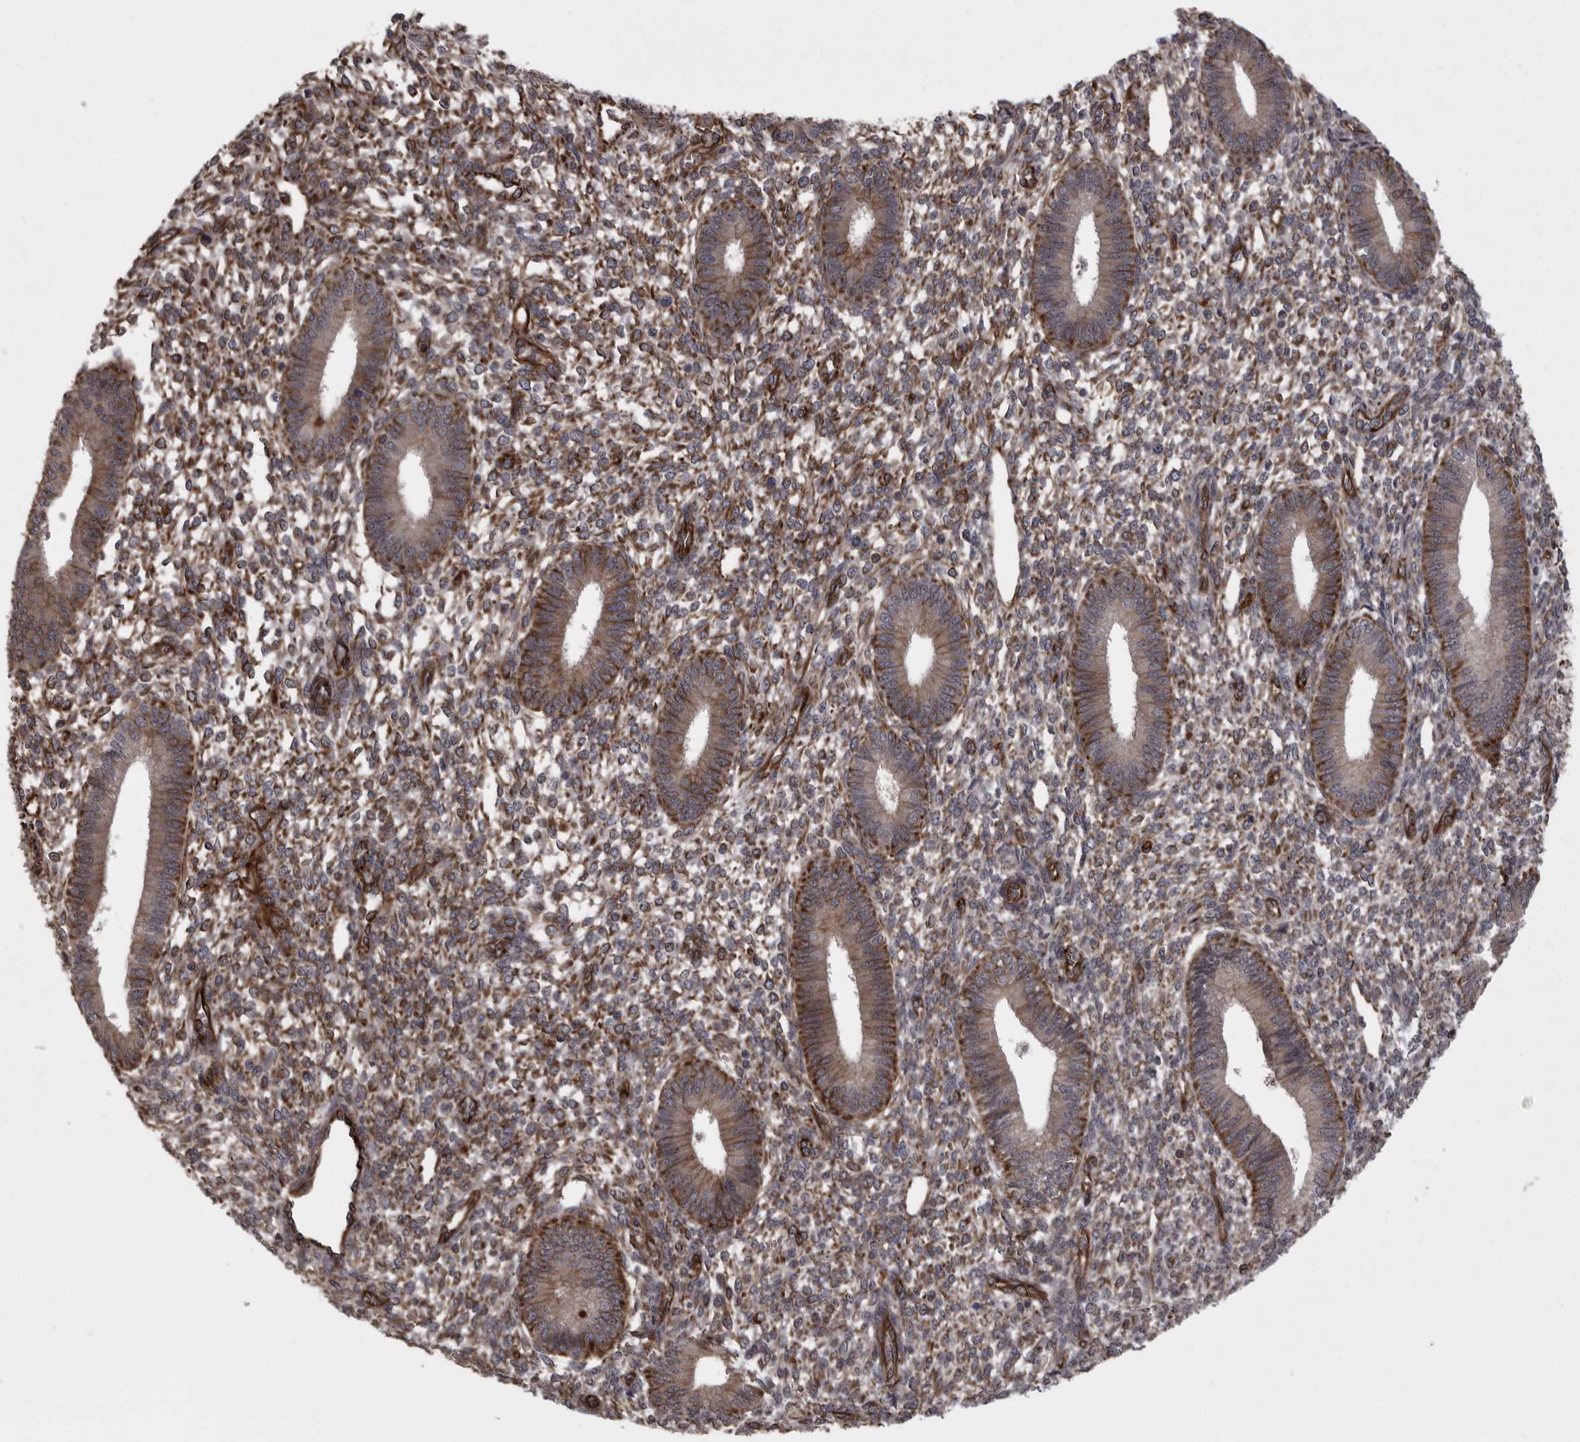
{"staining": {"intensity": "moderate", "quantity": "25%-75%", "location": "cytoplasmic/membranous"}, "tissue": "endometrium", "cell_type": "Cells in endometrial stroma", "image_type": "normal", "snomed": [{"axis": "morphology", "description": "Normal tissue, NOS"}, {"axis": "topography", "description": "Endometrium"}], "caption": "A brown stain highlights moderate cytoplasmic/membranous expression of a protein in cells in endometrial stroma of benign human endometrium.", "gene": "FAAP100", "patient": {"sex": "female", "age": 46}}